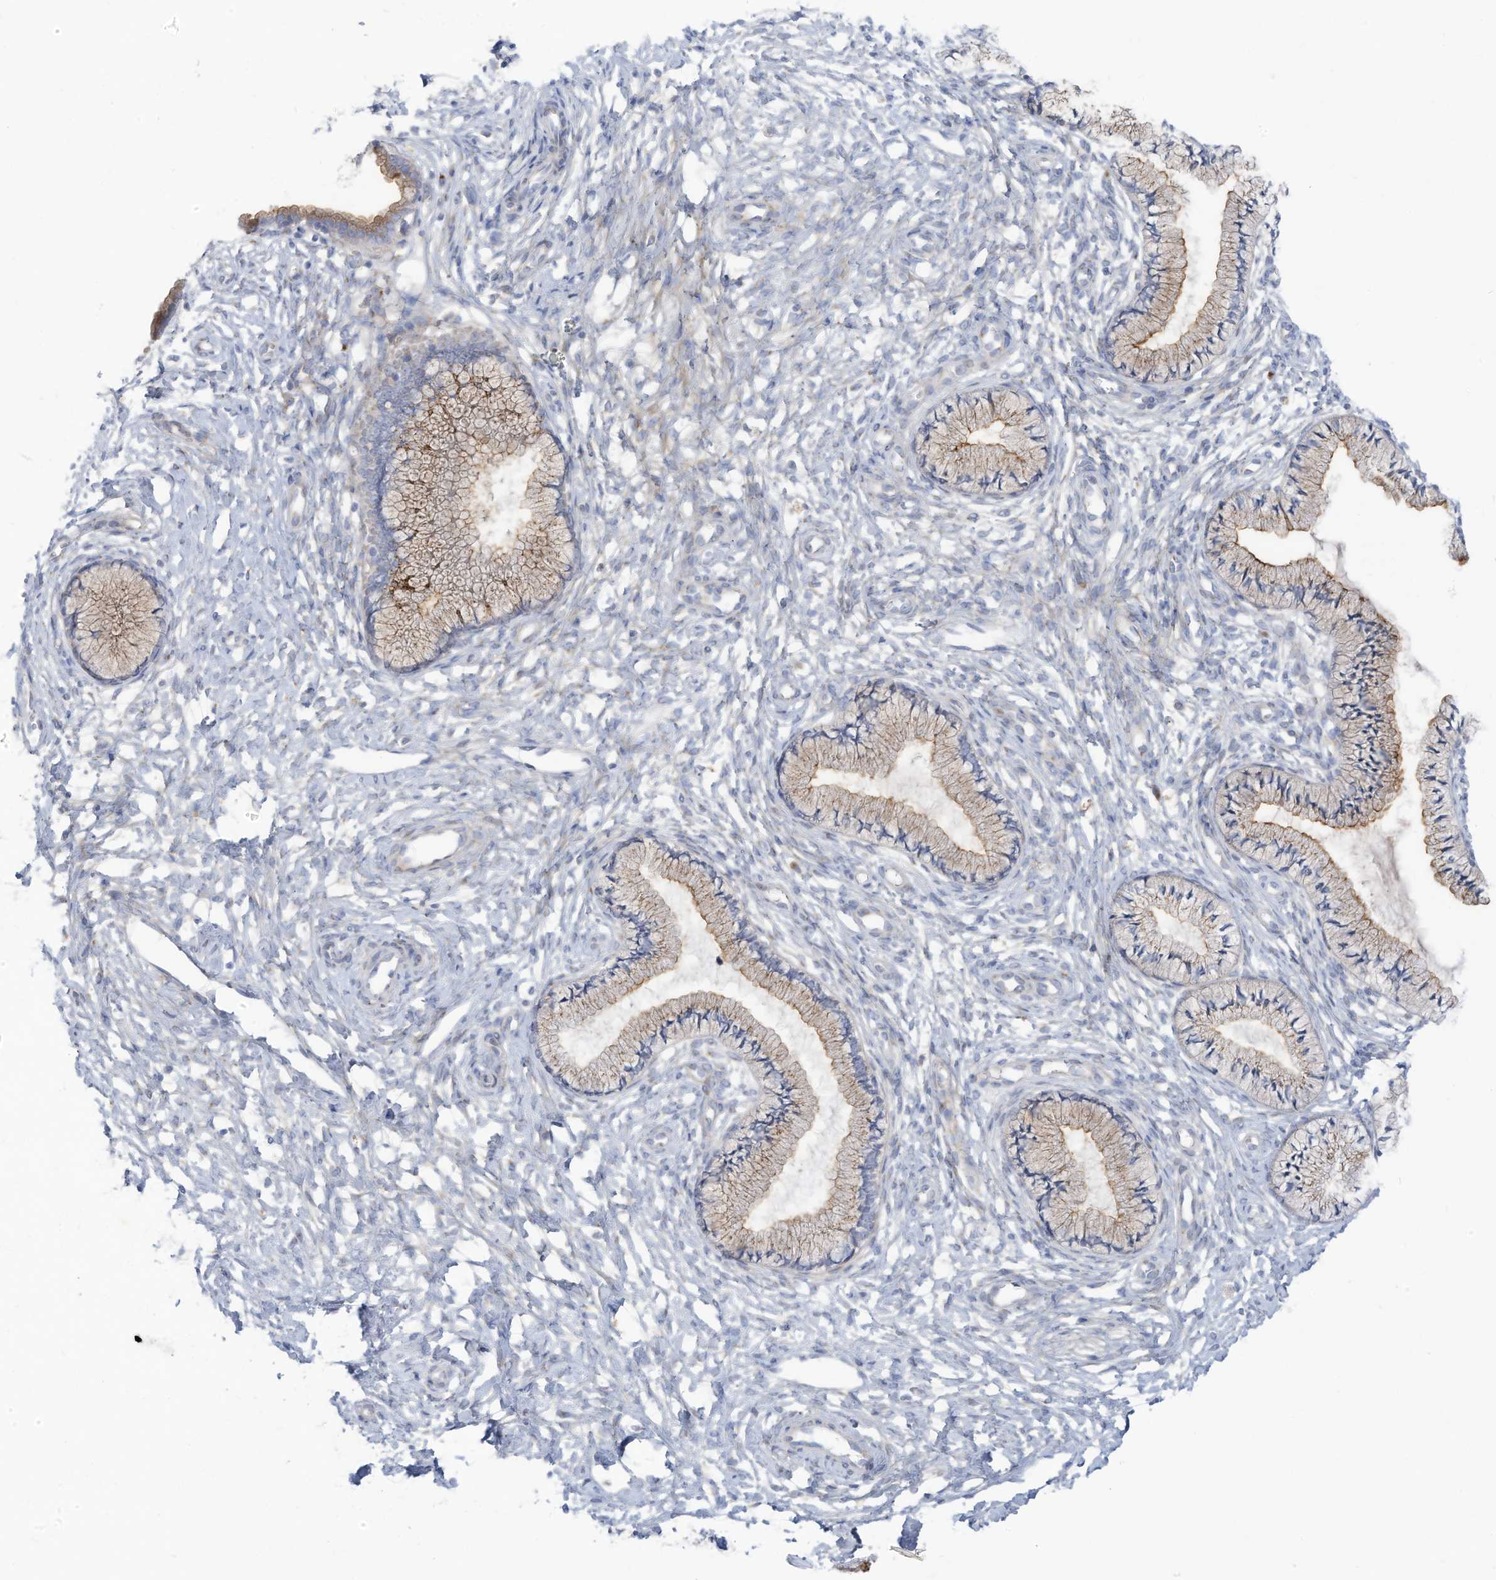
{"staining": {"intensity": "moderate", "quantity": ">75%", "location": "cytoplasmic/membranous"}, "tissue": "cervix", "cell_type": "Glandular cells", "image_type": "normal", "snomed": [{"axis": "morphology", "description": "Normal tissue, NOS"}, {"axis": "topography", "description": "Cervix"}], "caption": "Cervix stained with immunohistochemistry reveals moderate cytoplasmic/membranous positivity in approximately >75% of glandular cells. The staining was performed using DAB, with brown indicating positive protein expression. Nuclei are stained blue with hematoxylin.", "gene": "TRMT2B", "patient": {"sex": "female", "age": 36}}